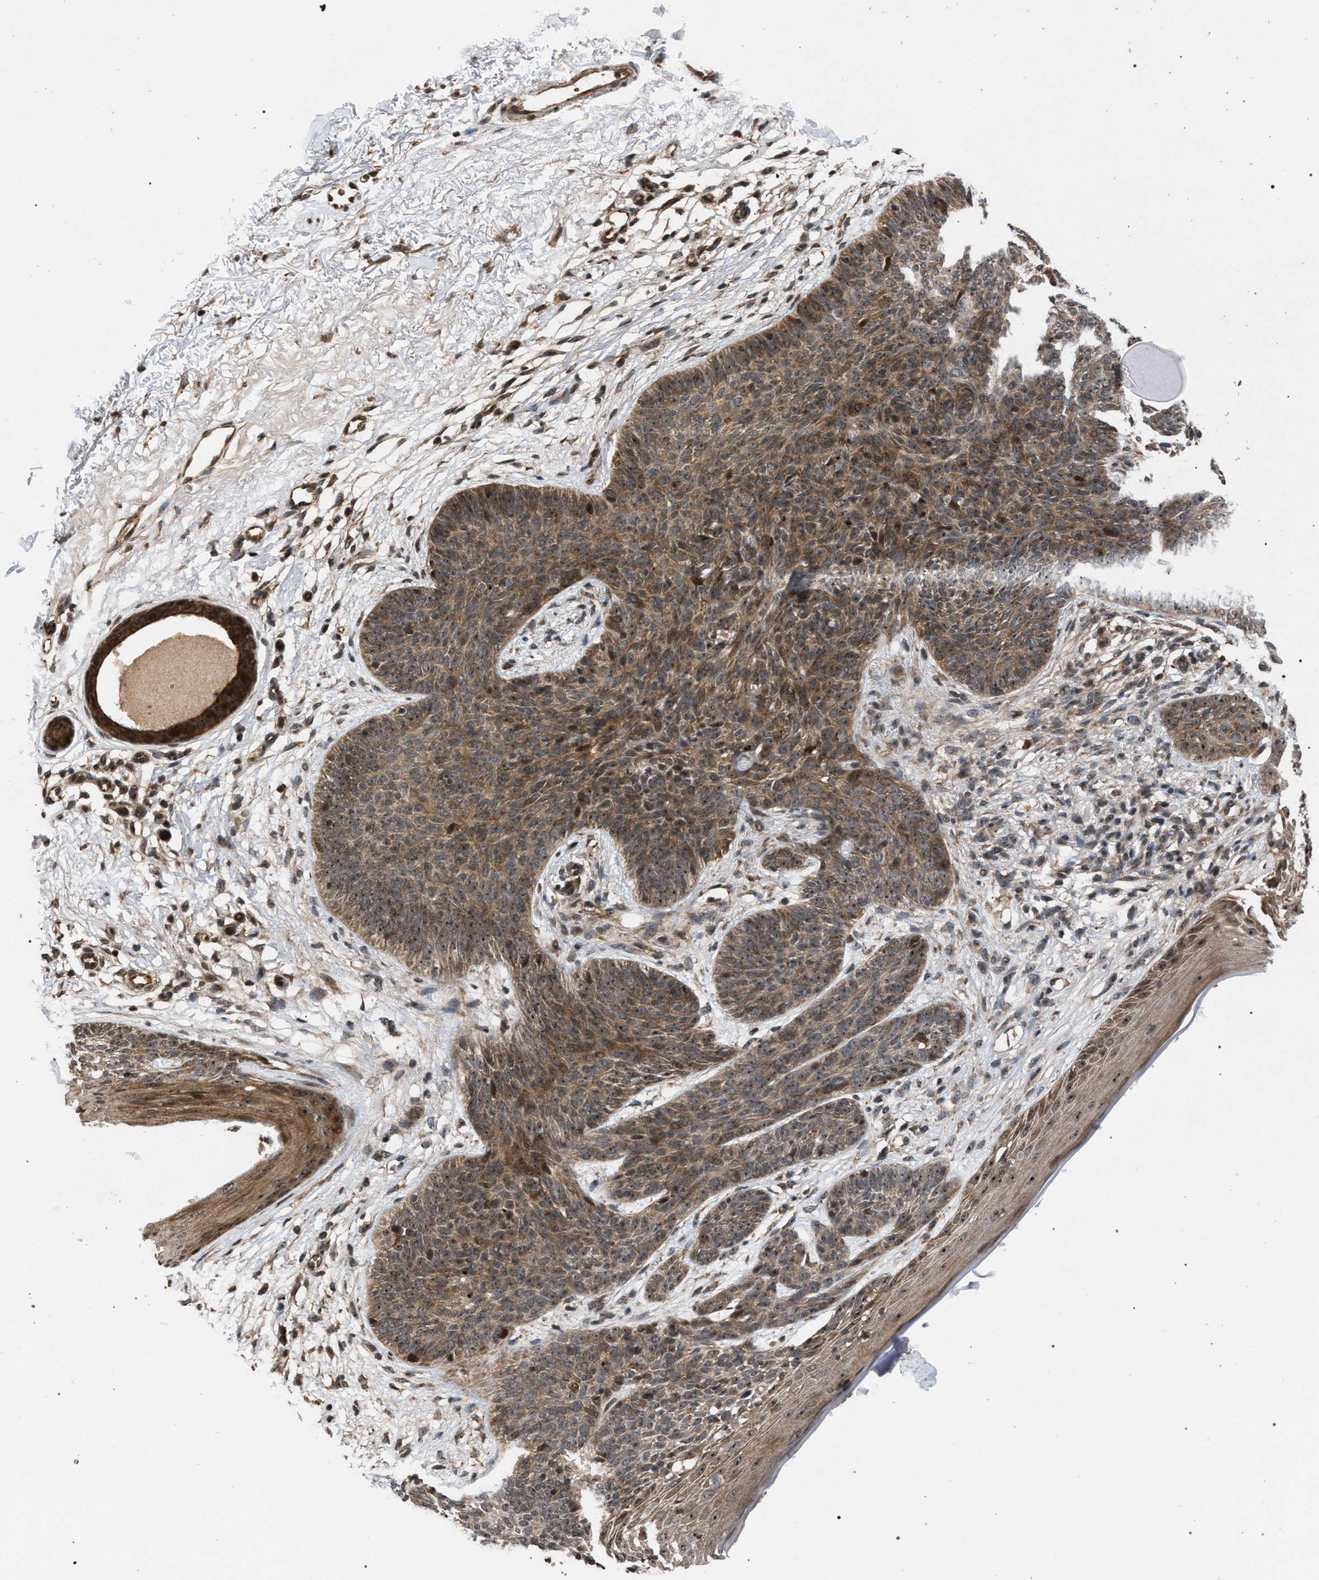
{"staining": {"intensity": "moderate", "quantity": ">75%", "location": "cytoplasmic/membranous,nuclear"}, "tissue": "skin cancer", "cell_type": "Tumor cells", "image_type": "cancer", "snomed": [{"axis": "morphology", "description": "Basal cell carcinoma"}, {"axis": "topography", "description": "Skin"}], "caption": "Skin cancer (basal cell carcinoma) stained with a protein marker reveals moderate staining in tumor cells.", "gene": "IRAK4", "patient": {"sex": "female", "age": 70}}